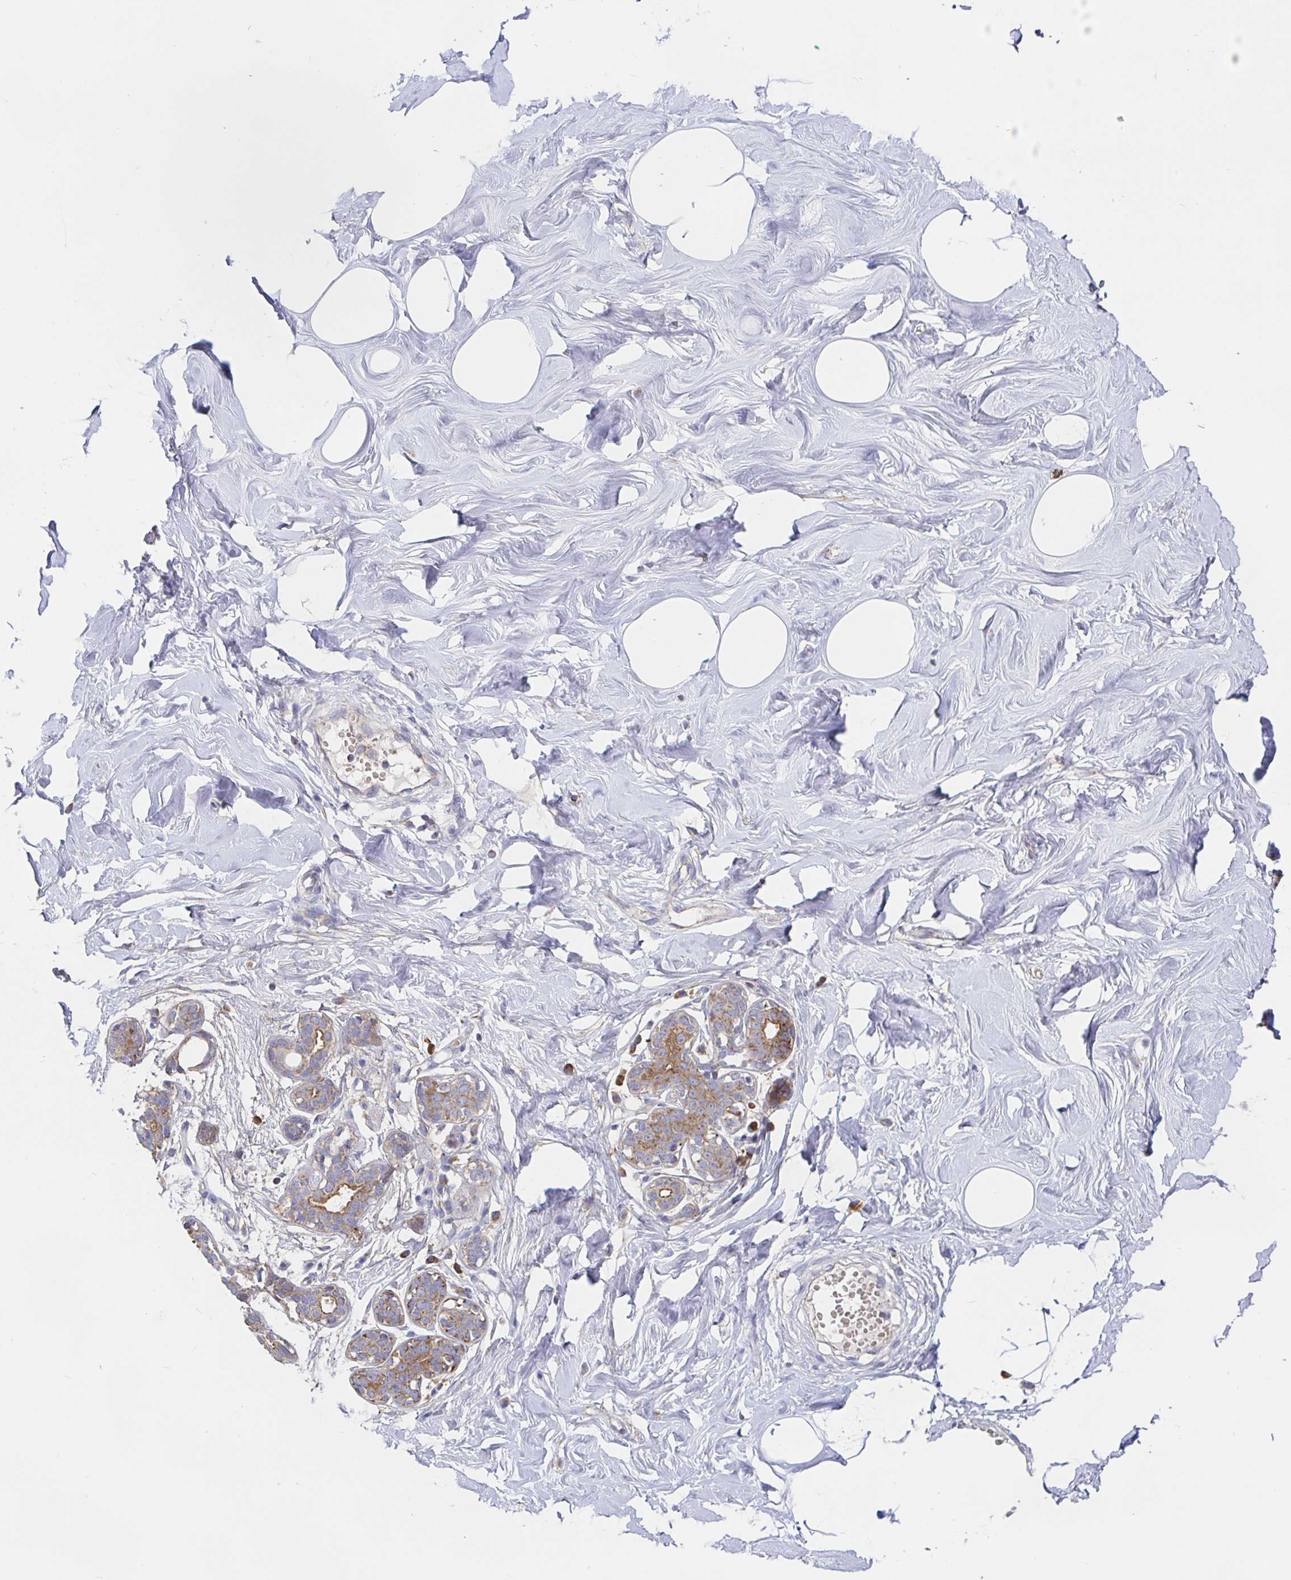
{"staining": {"intensity": "negative", "quantity": "none", "location": "none"}, "tissue": "breast", "cell_type": "Adipocytes", "image_type": "normal", "snomed": [{"axis": "morphology", "description": "Normal tissue, NOS"}, {"axis": "topography", "description": "Breast"}], "caption": "Breast stained for a protein using IHC displays no staining adipocytes.", "gene": "PRDX3", "patient": {"sex": "female", "age": 27}}